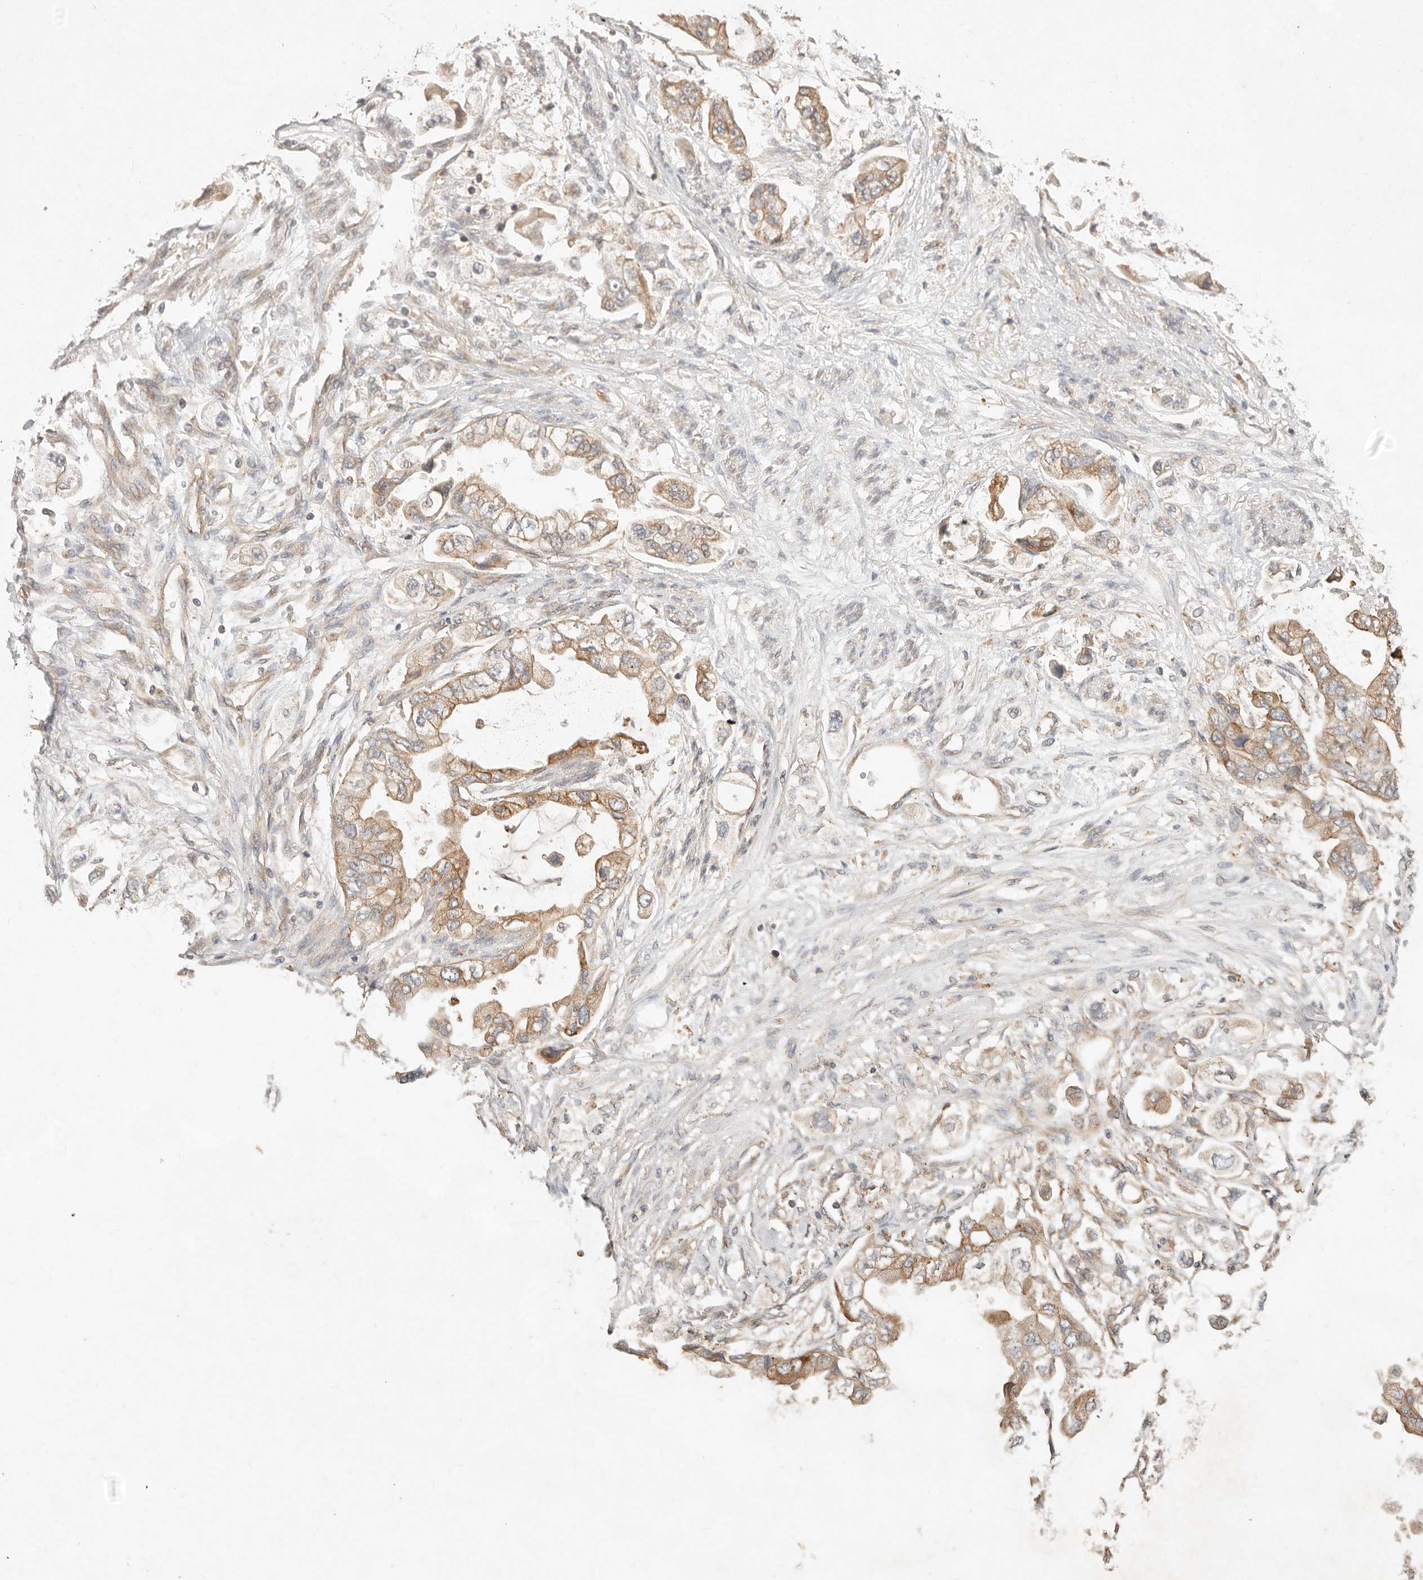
{"staining": {"intensity": "moderate", "quantity": ">75%", "location": "cytoplasmic/membranous"}, "tissue": "stomach cancer", "cell_type": "Tumor cells", "image_type": "cancer", "snomed": [{"axis": "morphology", "description": "Adenocarcinoma, NOS"}, {"axis": "topography", "description": "Stomach"}], "caption": "Immunohistochemistry (IHC) image of stomach cancer stained for a protein (brown), which reveals medium levels of moderate cytoplasmic/membranous positivity in approximately >75% of tumor cells.", "gene": "HECTD3", "patient": {"sex": "male", "age": 62}}